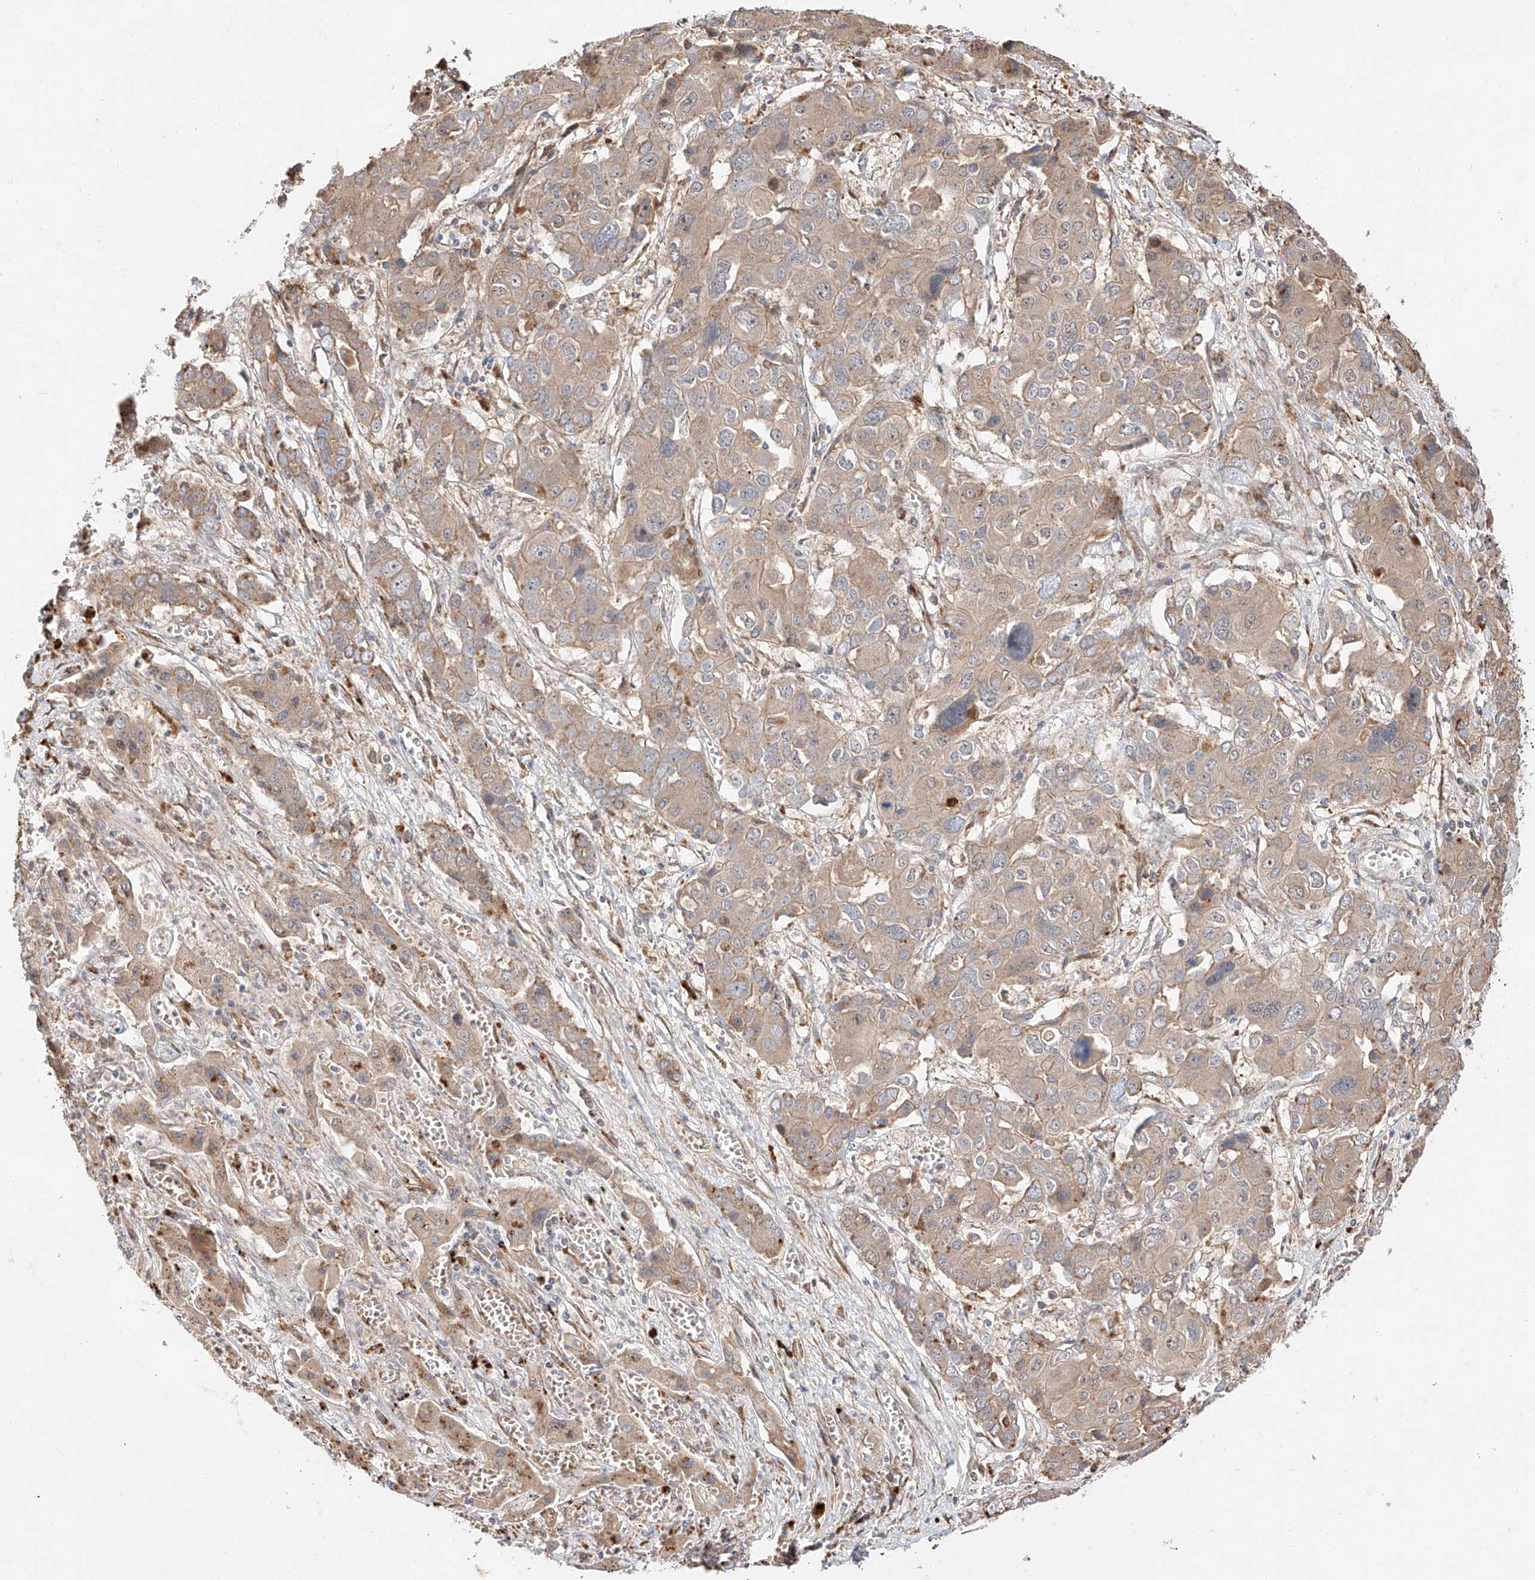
{"staining": {"intensity": "weak", "quantity": "<25%", "location": "cytoplasmic/membranous"}, "tissue": "liver cancer", "cell_type": "Tumor cells", "image_type": "cancer", "snomed": [{"axis": "morphology", "description": "Cholangiocarcinoma"}, {"axis": "topography", "description": "Liver"}], "caption": "Protein analysis of liver cancer reveals no significant staining in tumor cells.", "gene": "DIRAS3", "patient": {"sex": "male", "age": 67}}